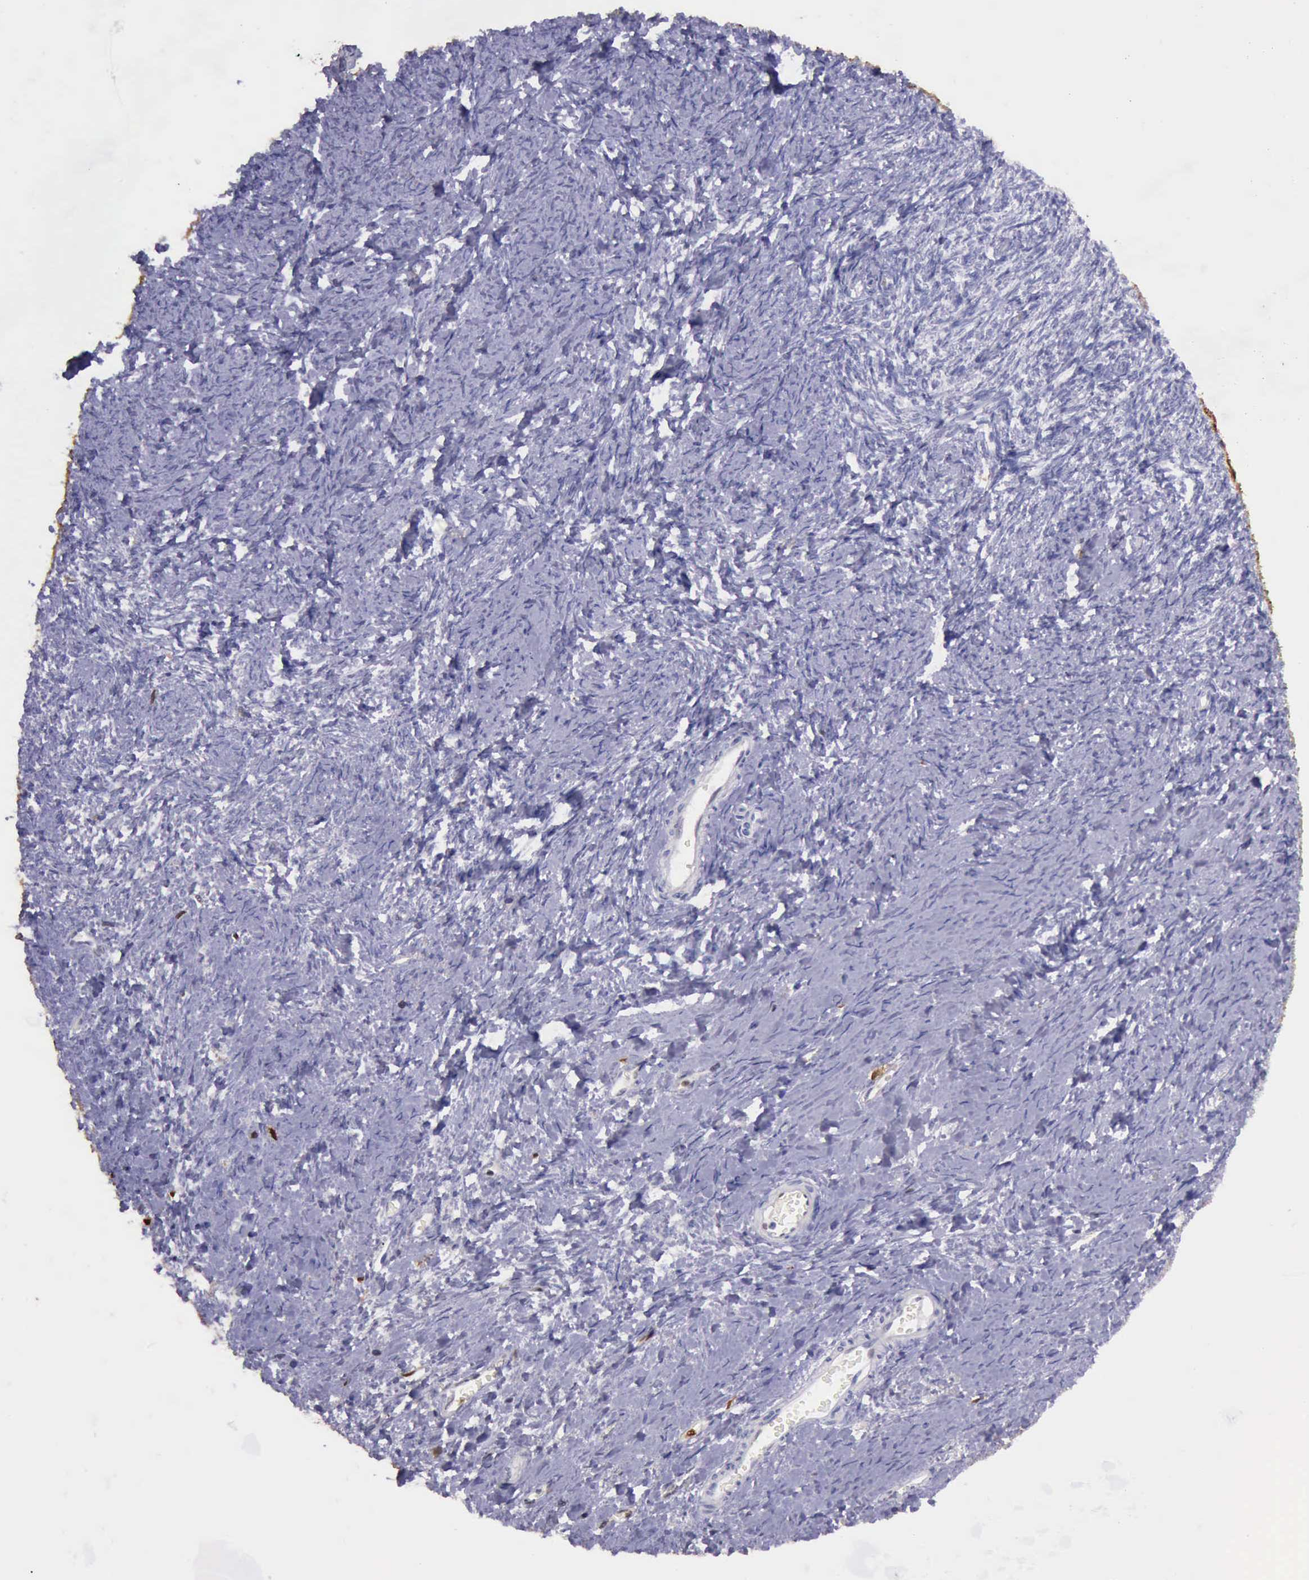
{"staining": {"intensity": "weak", "quantity": "<25%", "location": "cytoplasmic/membranous,nuclear"}, "tissue": "ovarian cancer", "cell_type": "Tumor cells", "image_type": "cancer", "snomed": [{"axis": "morphology", "description": "Normal tissue, NOS"}, {"axis": "morphology", "description": "Cystadenocarcinoma, serous, NOS"}, {"axis": "topography", "description": "Ovary"}], "caption": "A high-resolution image shows immunohistochemistry staining of ovarian cancer, which shows no significant expression in tumor cells.", "gene": "TYMP", "patient": {"sex": "female", "age": 62}}